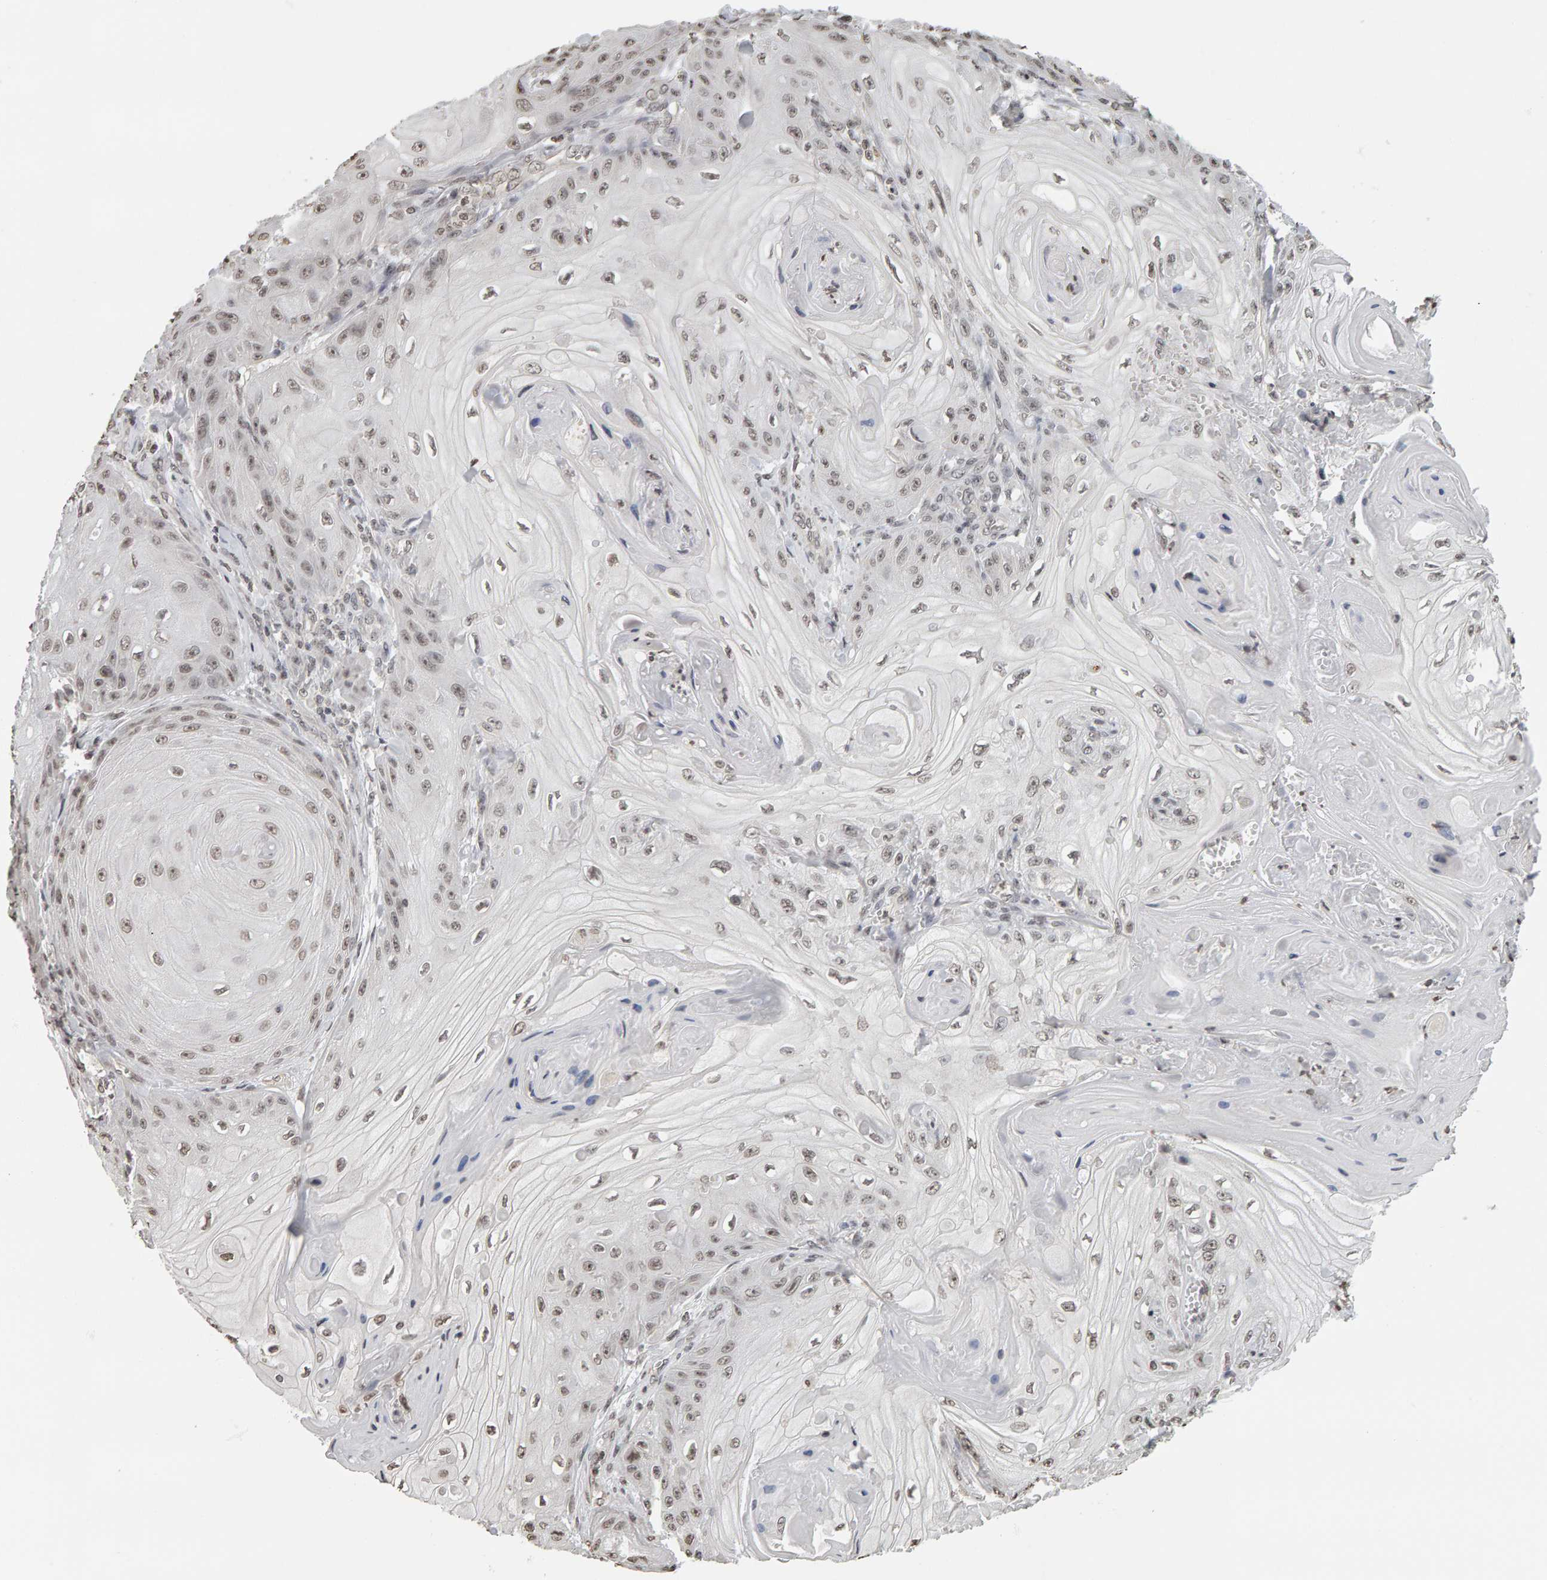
{"staining": {"intensity": "weak", "quantity": ">75%", "location": "nuclear"}, "tissue": "skin cancer", "cell_type": "Tumor cells", "image_type": "cancer", "snomed": [{"axis": "morphology", "description": "Squamous cell carcinoma, NOS"}, {"axis": "topography", "description": "Skin"}], "caption": "High-power microscopy captured an immunohistochemistry (IHC) micrograph of skin cancer (squamous cell carcinoma), revealing weak nuclear expression in approximately >75% of tumor cells.", "gene": "AFF4", "patient": {"sex": "male", "age": 74}}